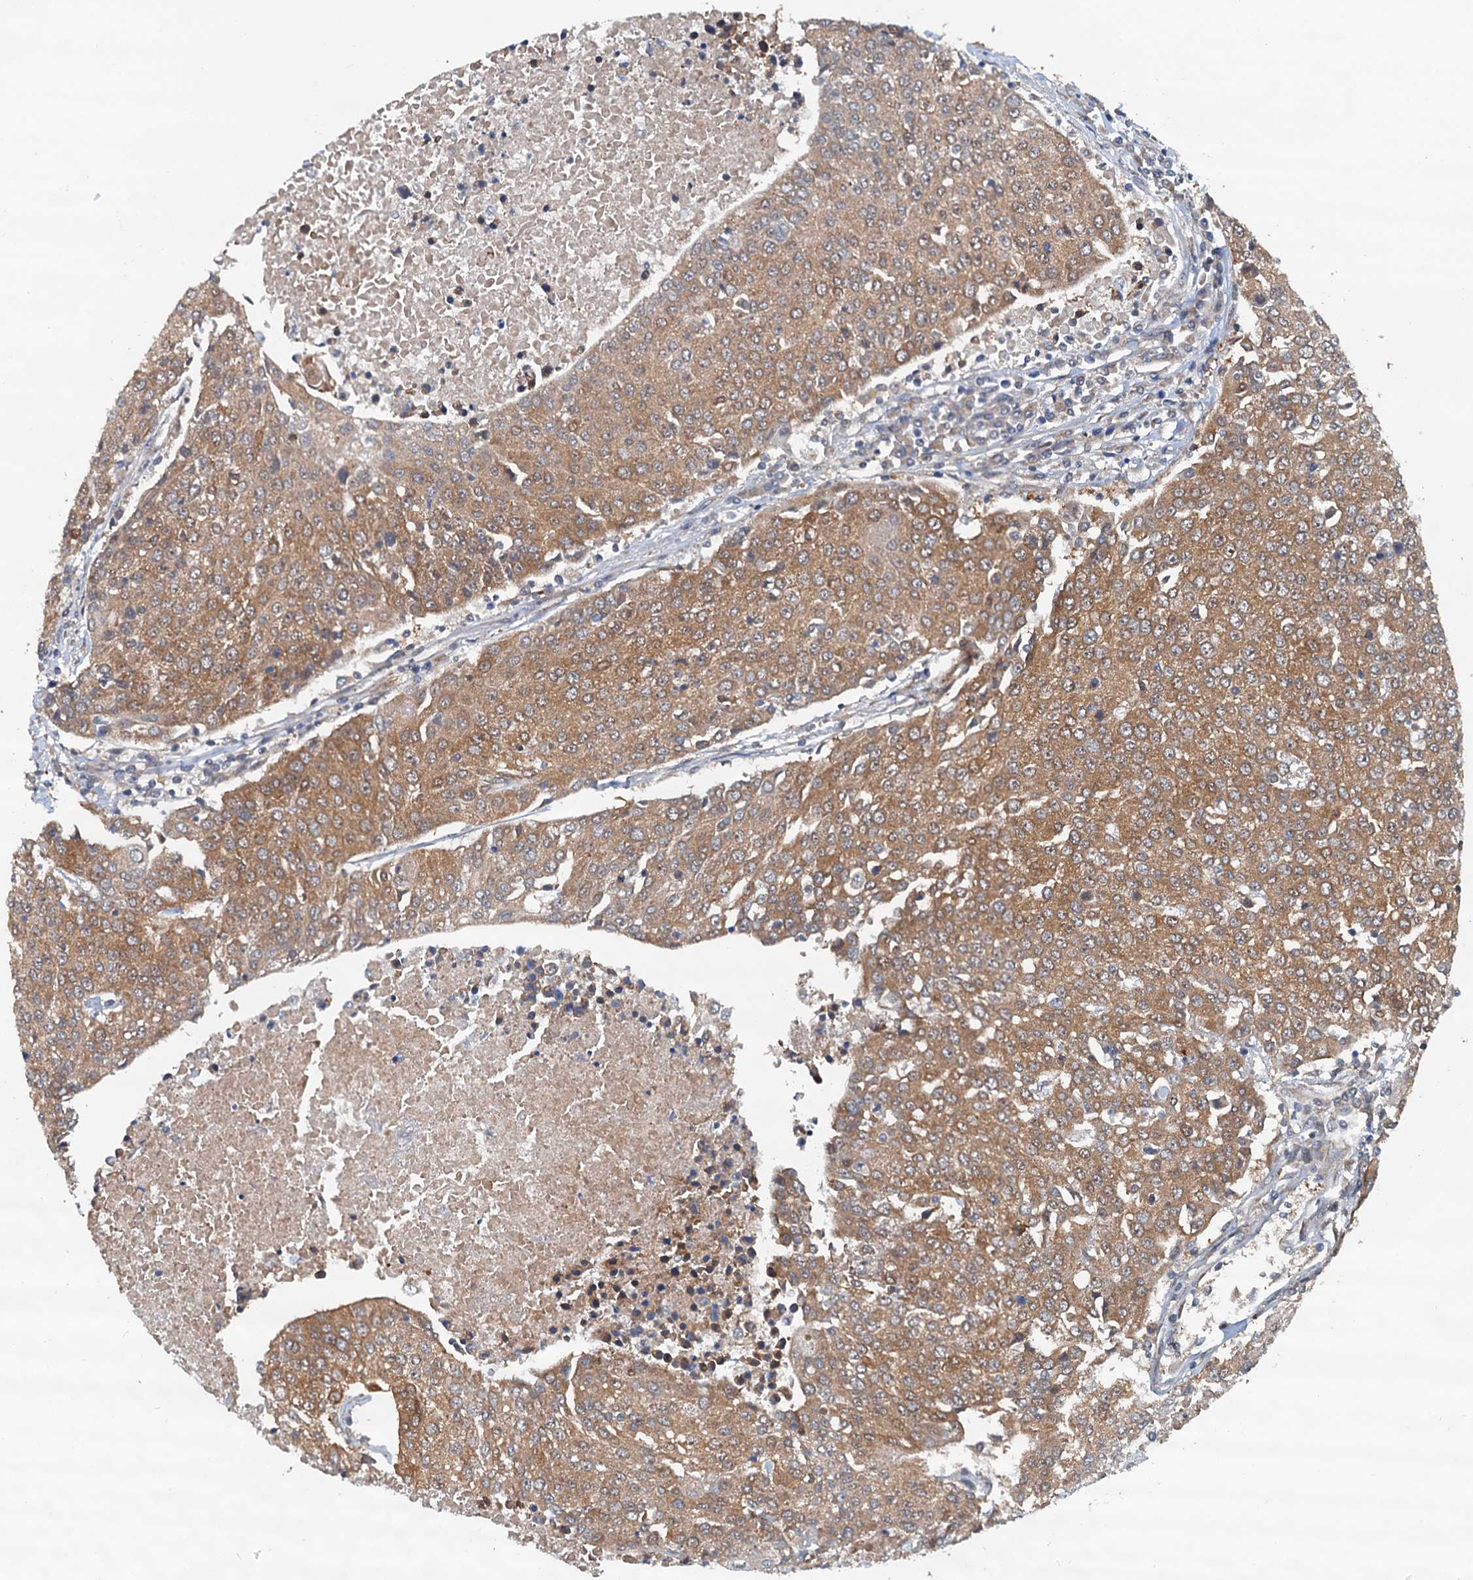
{"staining": {"intensity": "moderate", "quantity": ">75%", "location": "cytoplasmic/membranous"}, "tissue": "urothelial cancer", "cell_type": "Tumor cells", "image_type": "cancer", "snomed": [{"axis": "morphology", "description": "Urothelial carcinoma, High grade"}, {"axis": "topography", "description": "Urinary bladder"}], "caption": "Immunohistochemical staining of human urothelial cancer demonstrates medium levels of moderate cytoplasmic/membranous protein positivity in about >75% of tumor cells. Using DAB (brown) and hematoxylin (blue) stains, captured at high magnification using brightfield microscopy.", "gene": "AAGAB", "patient": {"sex": "female", "age": 85}}